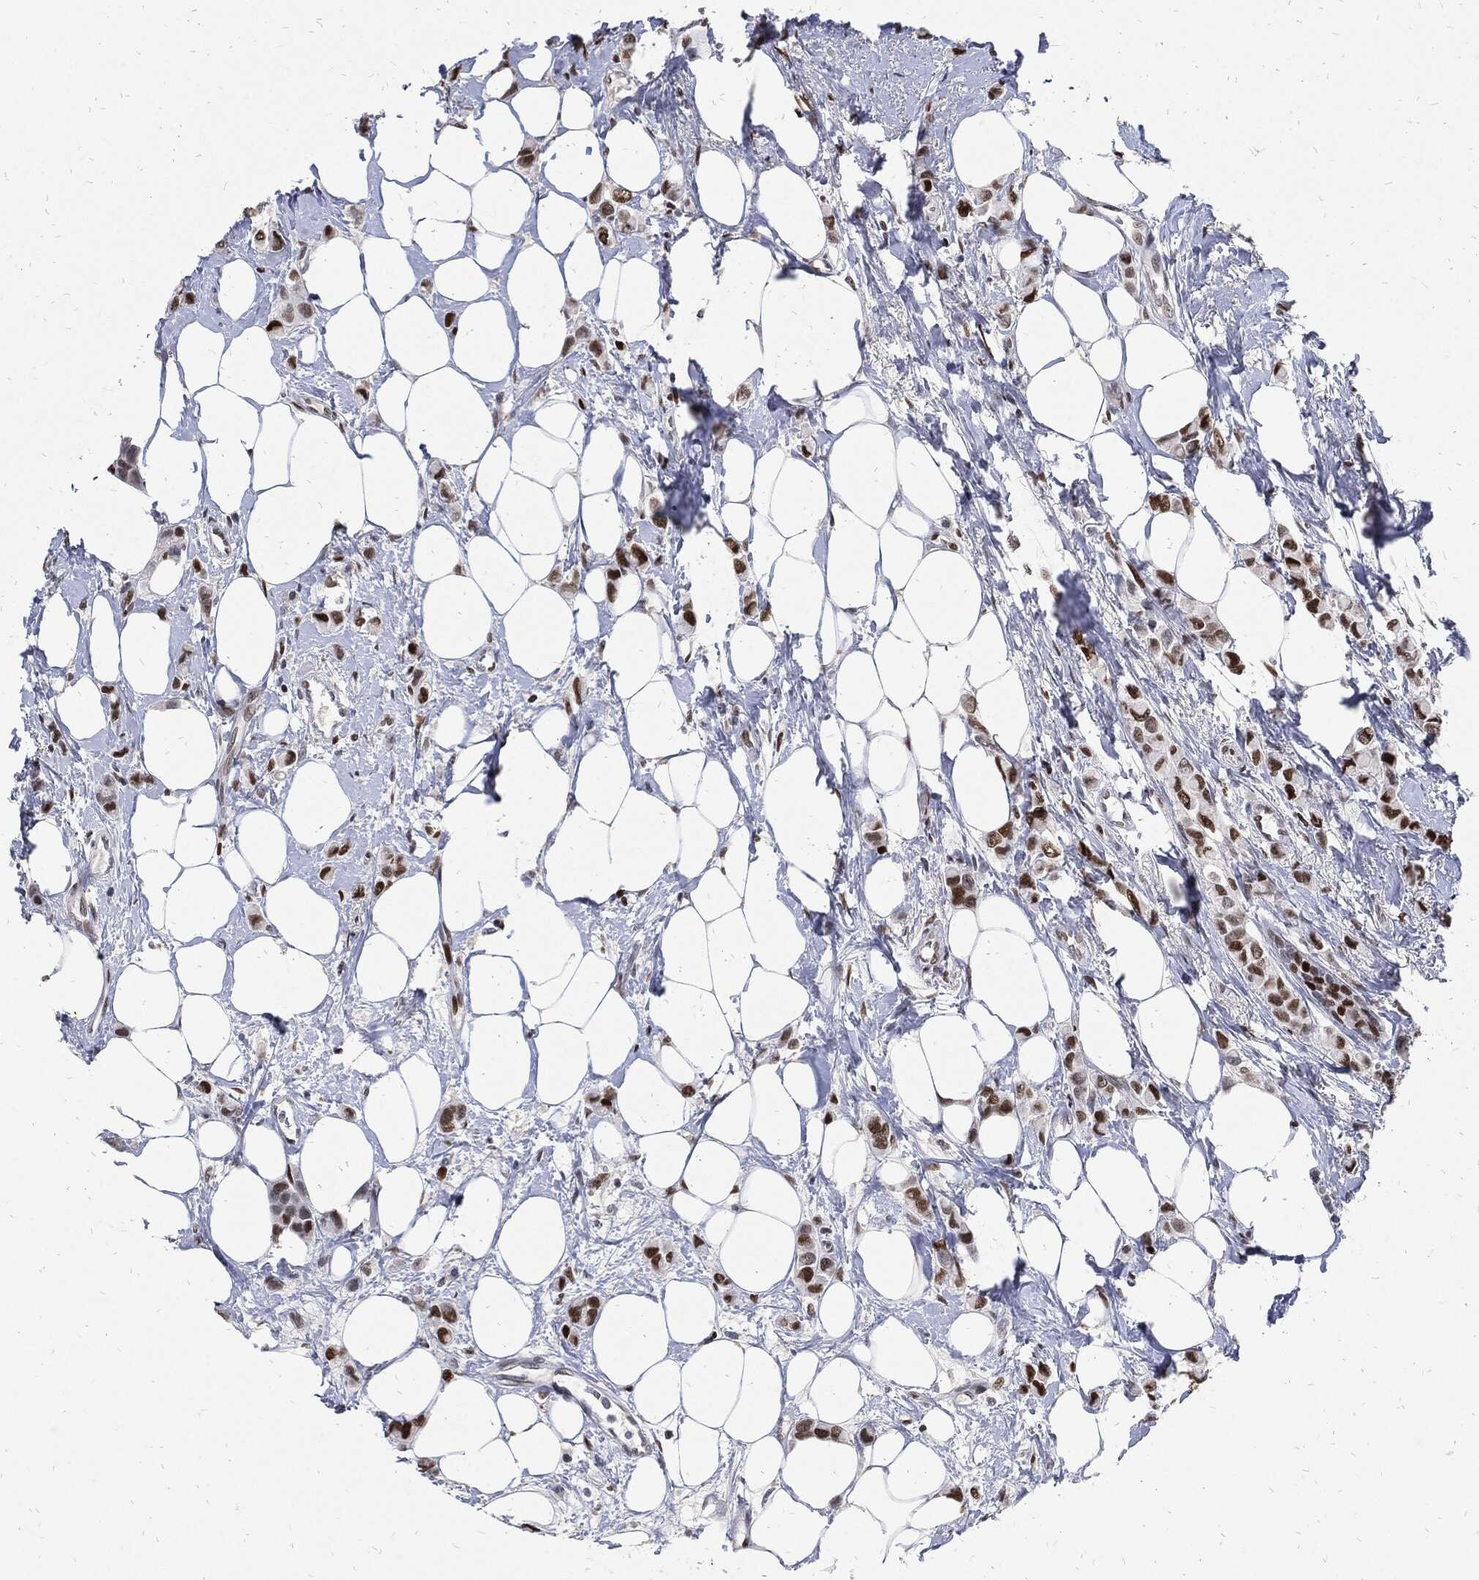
{"staining": {"intensity": "strong", "quantity": "25%-75%", "location": "nuclear"}, "tissue": "breast cancer", "cell_type": "Tumor cells", "image_type": "cancer", "snomed": [{"axis": "morphology", "description": "Lobular carcinoma"}, {"axis": "topography", "description": "Breast"}], "caption": "Immunohistochemistry (IHC) staining of breast lobular carcinoma, which shows high levels of strong nuclear positivity in about 25%-75% of tumor cells indicating strong nuclear protein staining. The staining was performed using DAB (3,3'-diaminobenzidine) (brown) for protein detection and nuclei were counterstained in hematoxylin (blue).", "gene": "JUN", "patient": {"sex": "female", "age": 66}}